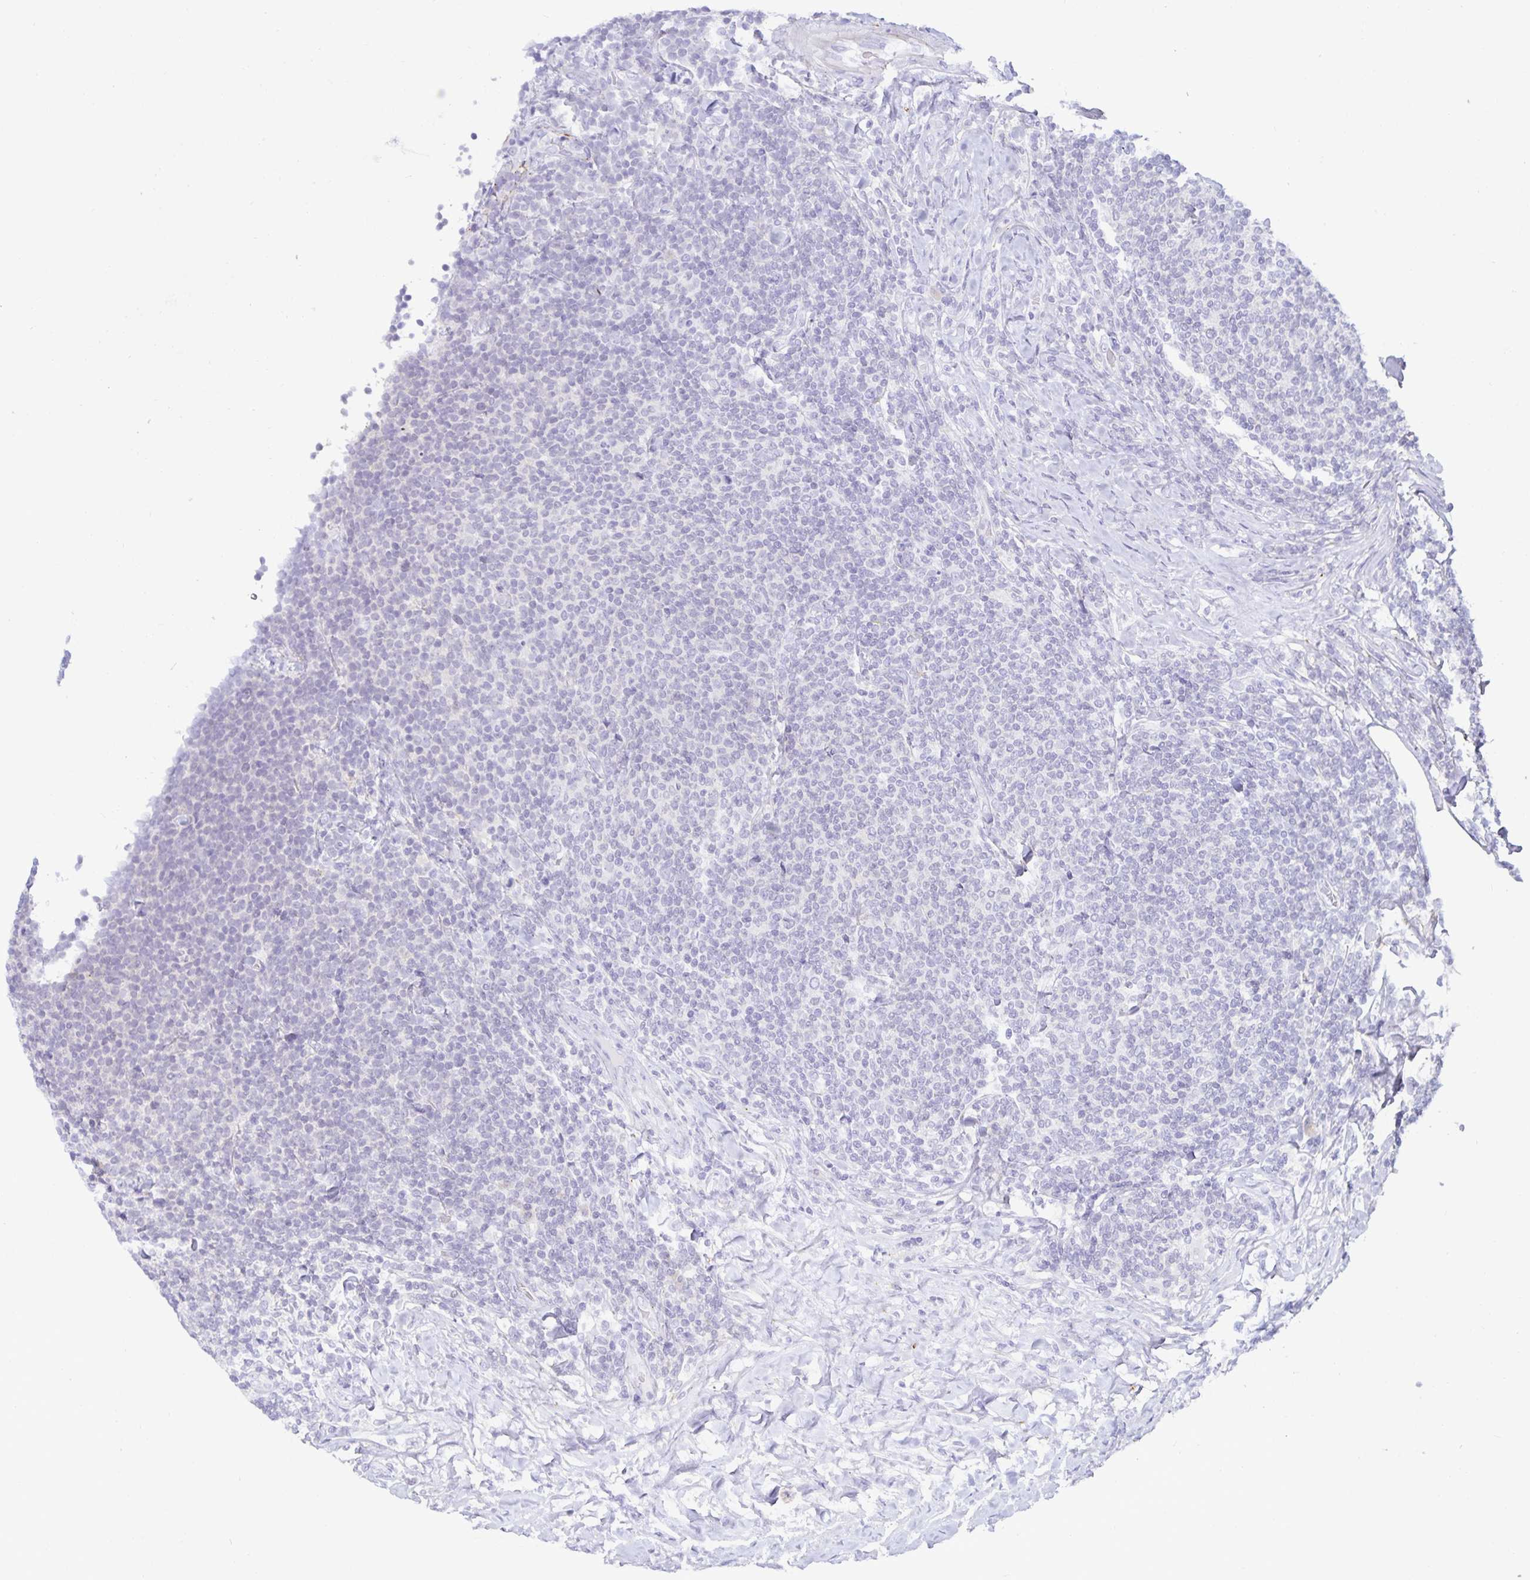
{"staining": {"intensity": "negative", "quantity": "none", "location": "none"}, "tissue": "lymphoma", "cell_type": "Tumor cells", "image_type": "cancer", "snomed": [{"axis": "morphology", "description": "Malignant lymphoma, non-Hodgkin's type, Low grade"}, {"axis": "topography", "description": "Lymph node"}], "caption": "This histopathology image is of low-grade malignant lymphoma, non-Hodgkin's type stained with IHC to label a protein in brown with the nuclei are counter-stained blue. There is no expression in tumor cells.", "gene": "MON2", "patient": {"sex": "male", "age": 52}}